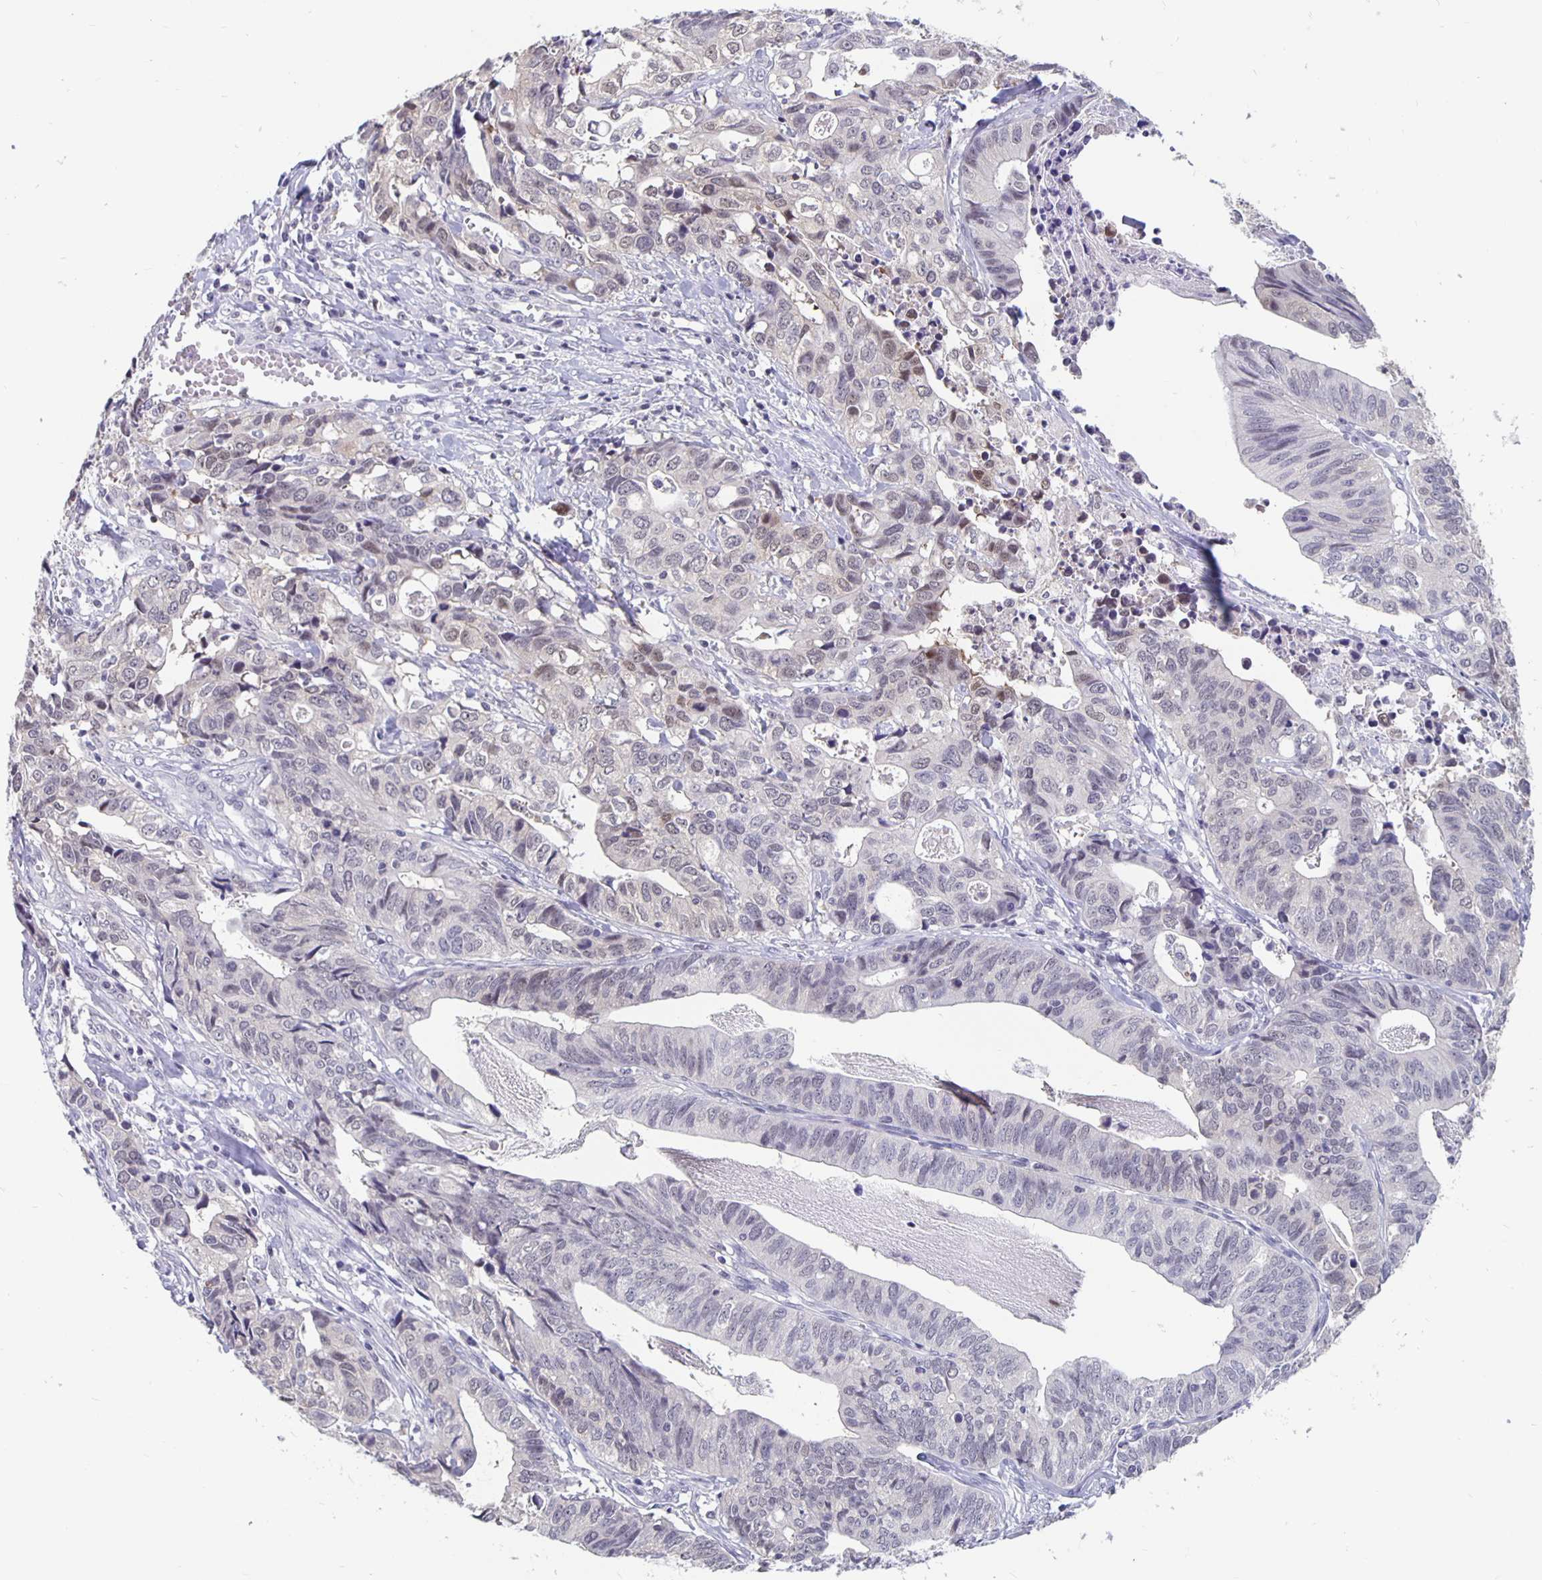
{"staining": {"intensity": "weak", "quantity": "<25%", "location": "nuclear"}, "tissue": "stomach cancer", "cell_type": "Tumor cells", "image_type": "cancer", "snomed": [{"axis": "morphology", "description": "Adenocarcinoma, NOS"}, {"axis": "topography", "description": "Stomach, upper"}], "caption": "IHC image of human stomach cancer (adenocarcinoma) stained for a protein (brown), which reveals no positivity in tumor cells.", "gene": "ZNF691", "patient": {"sex": "female", "age": 67}}